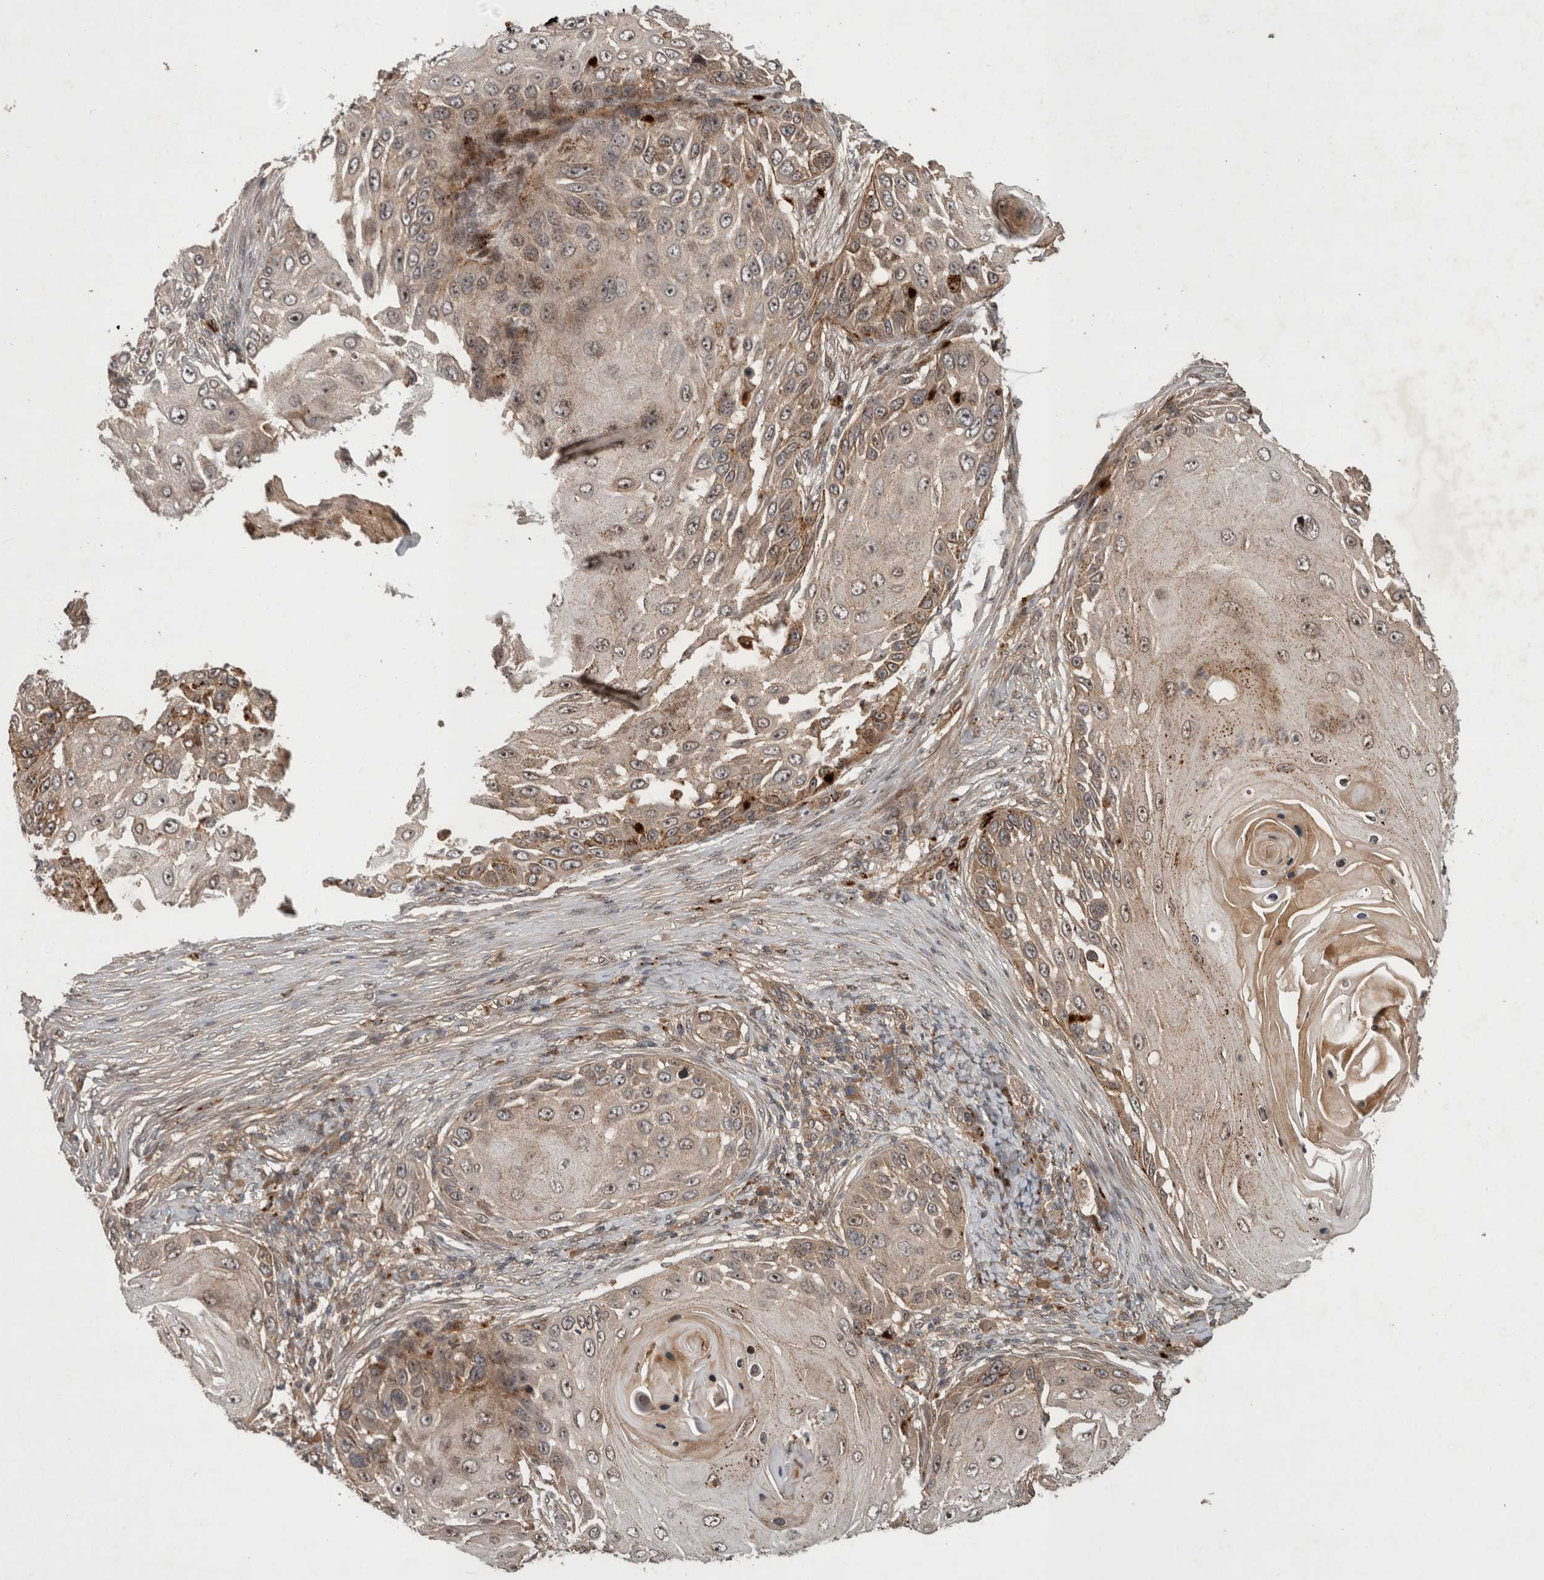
{"staining": {"intensity": "moderate", "quantity": "<25%", "location": "cytoplasmic/membranous"}, "tissue": "skin cancer", "cell_type": "Tumor cells", "image_type": "cancer", "snomed": [{"axis": "morphology", "description": "Squamous cell carcinoma, NOS"}, {"axis": "topography", "description": "Skin"}], "caption": "The immunohistochemical stain shows moderate cytoplasmic/membranous staining in tumor cells of skin squamous cell carcinoma tissue. (IHC, brightfield microscopy, high magnification).", "gene": "PITPNC1", "patient": {"sex": "female", "age": 44}}